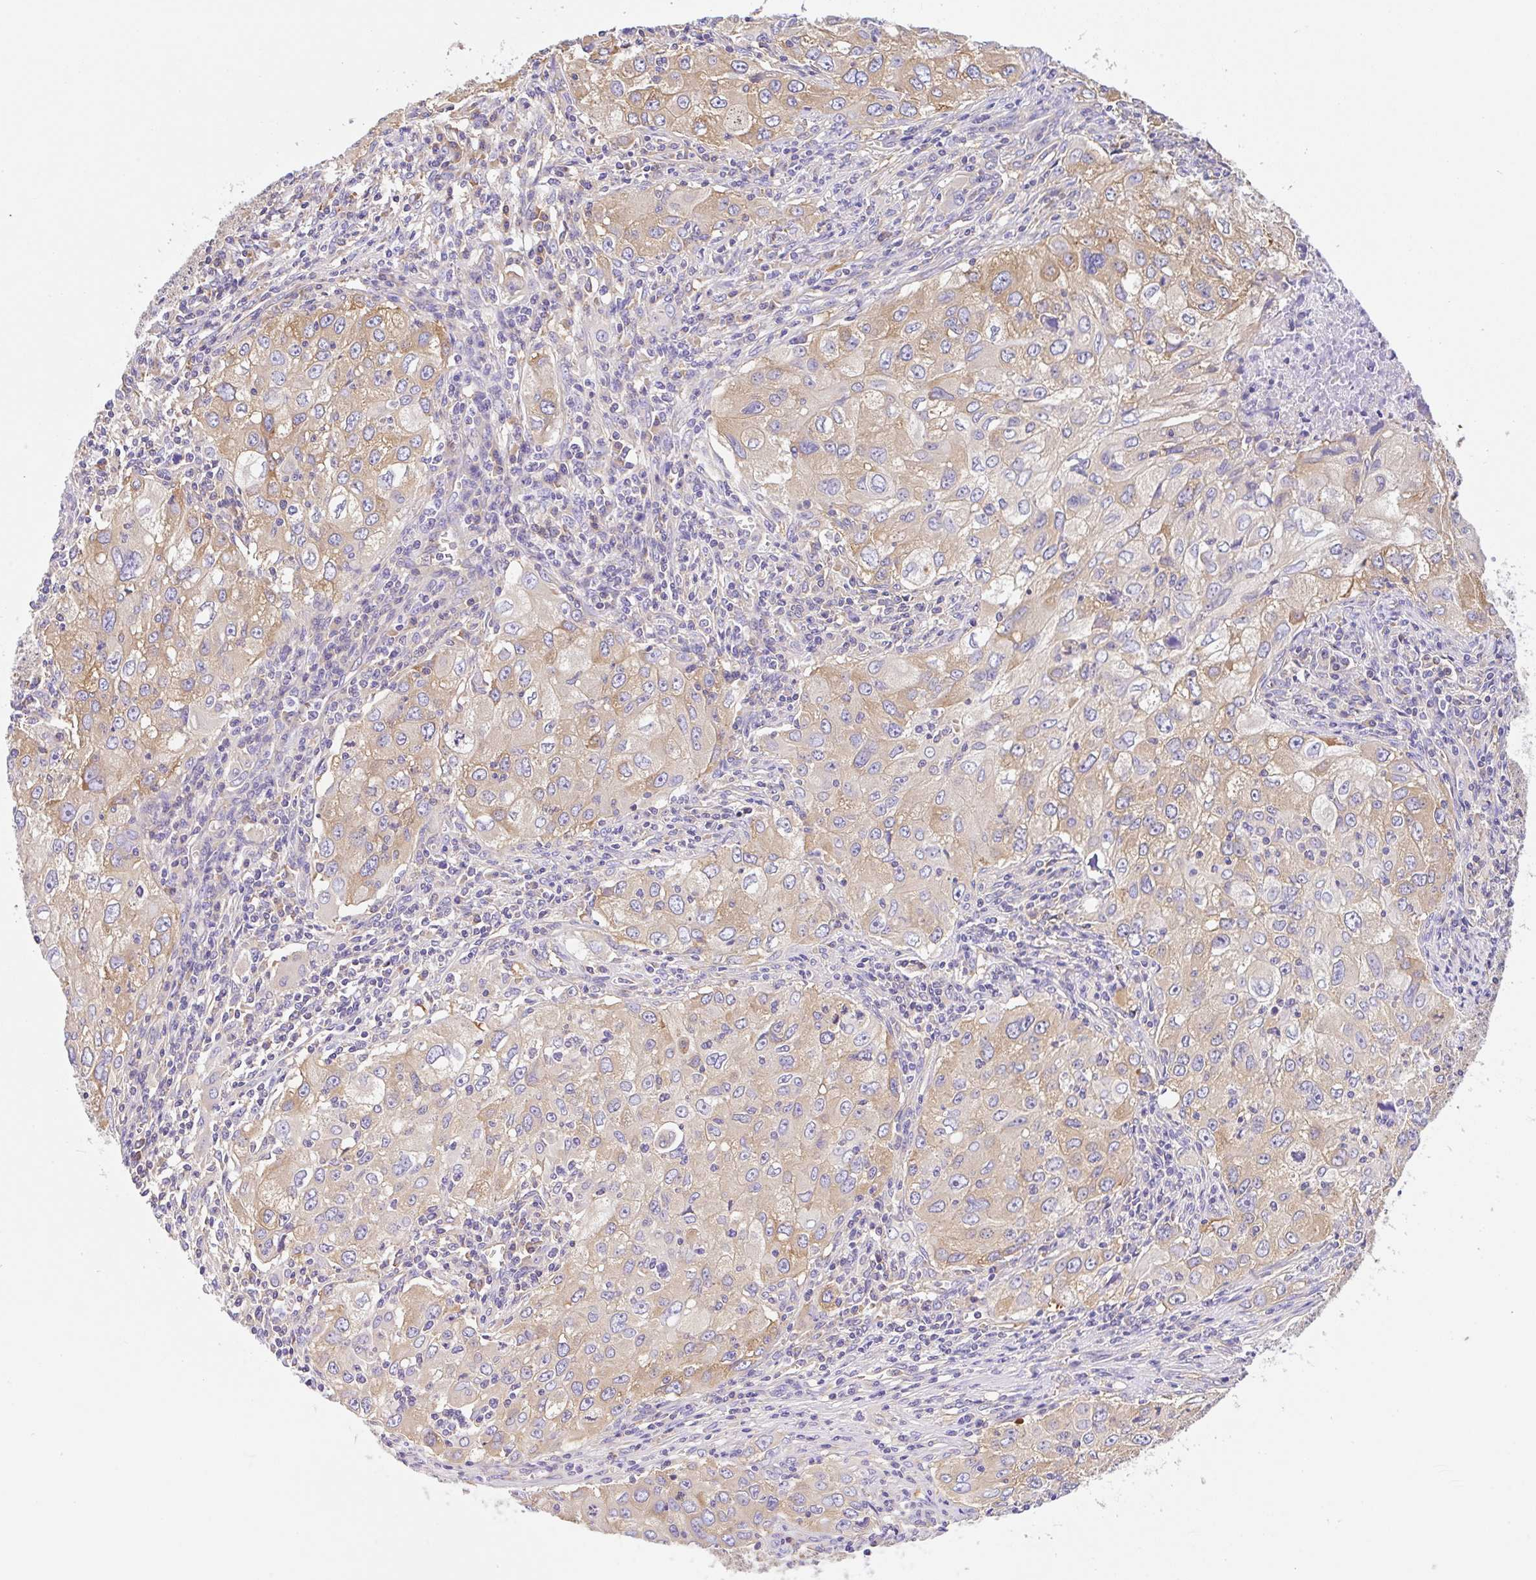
{"staining": {"intensity": "moderate", "quantity": ">75%", "location": "cytoplasmic/membranous"}, "tissue": "lung cancer", "cell_type": "Tumor cells", "image_type": "cancer", "snomed": [{"axis": "morphology", "description": "Adenocarcinoma, NOS"}, {"axis": "morphology", "description": "Adenocarcinoma, metastatic, NOS"}, {"axis": "topography", "description": "Lymph node"}, {"axis": "topography", "description": "Lung"}], "caption": "Immunohistochemistry histopathology image of neoplastic tissue: human adenocarcinoma (lung) stained using IHC exhibits medium levels of moderate protein expression localized specifically in the cytoplasmic/membranous of tumor cells, appearing as a cytoplasmic/membranous brown color.", "gene": "GFPT2", "patient": {"sex": "female", "age": 42}}